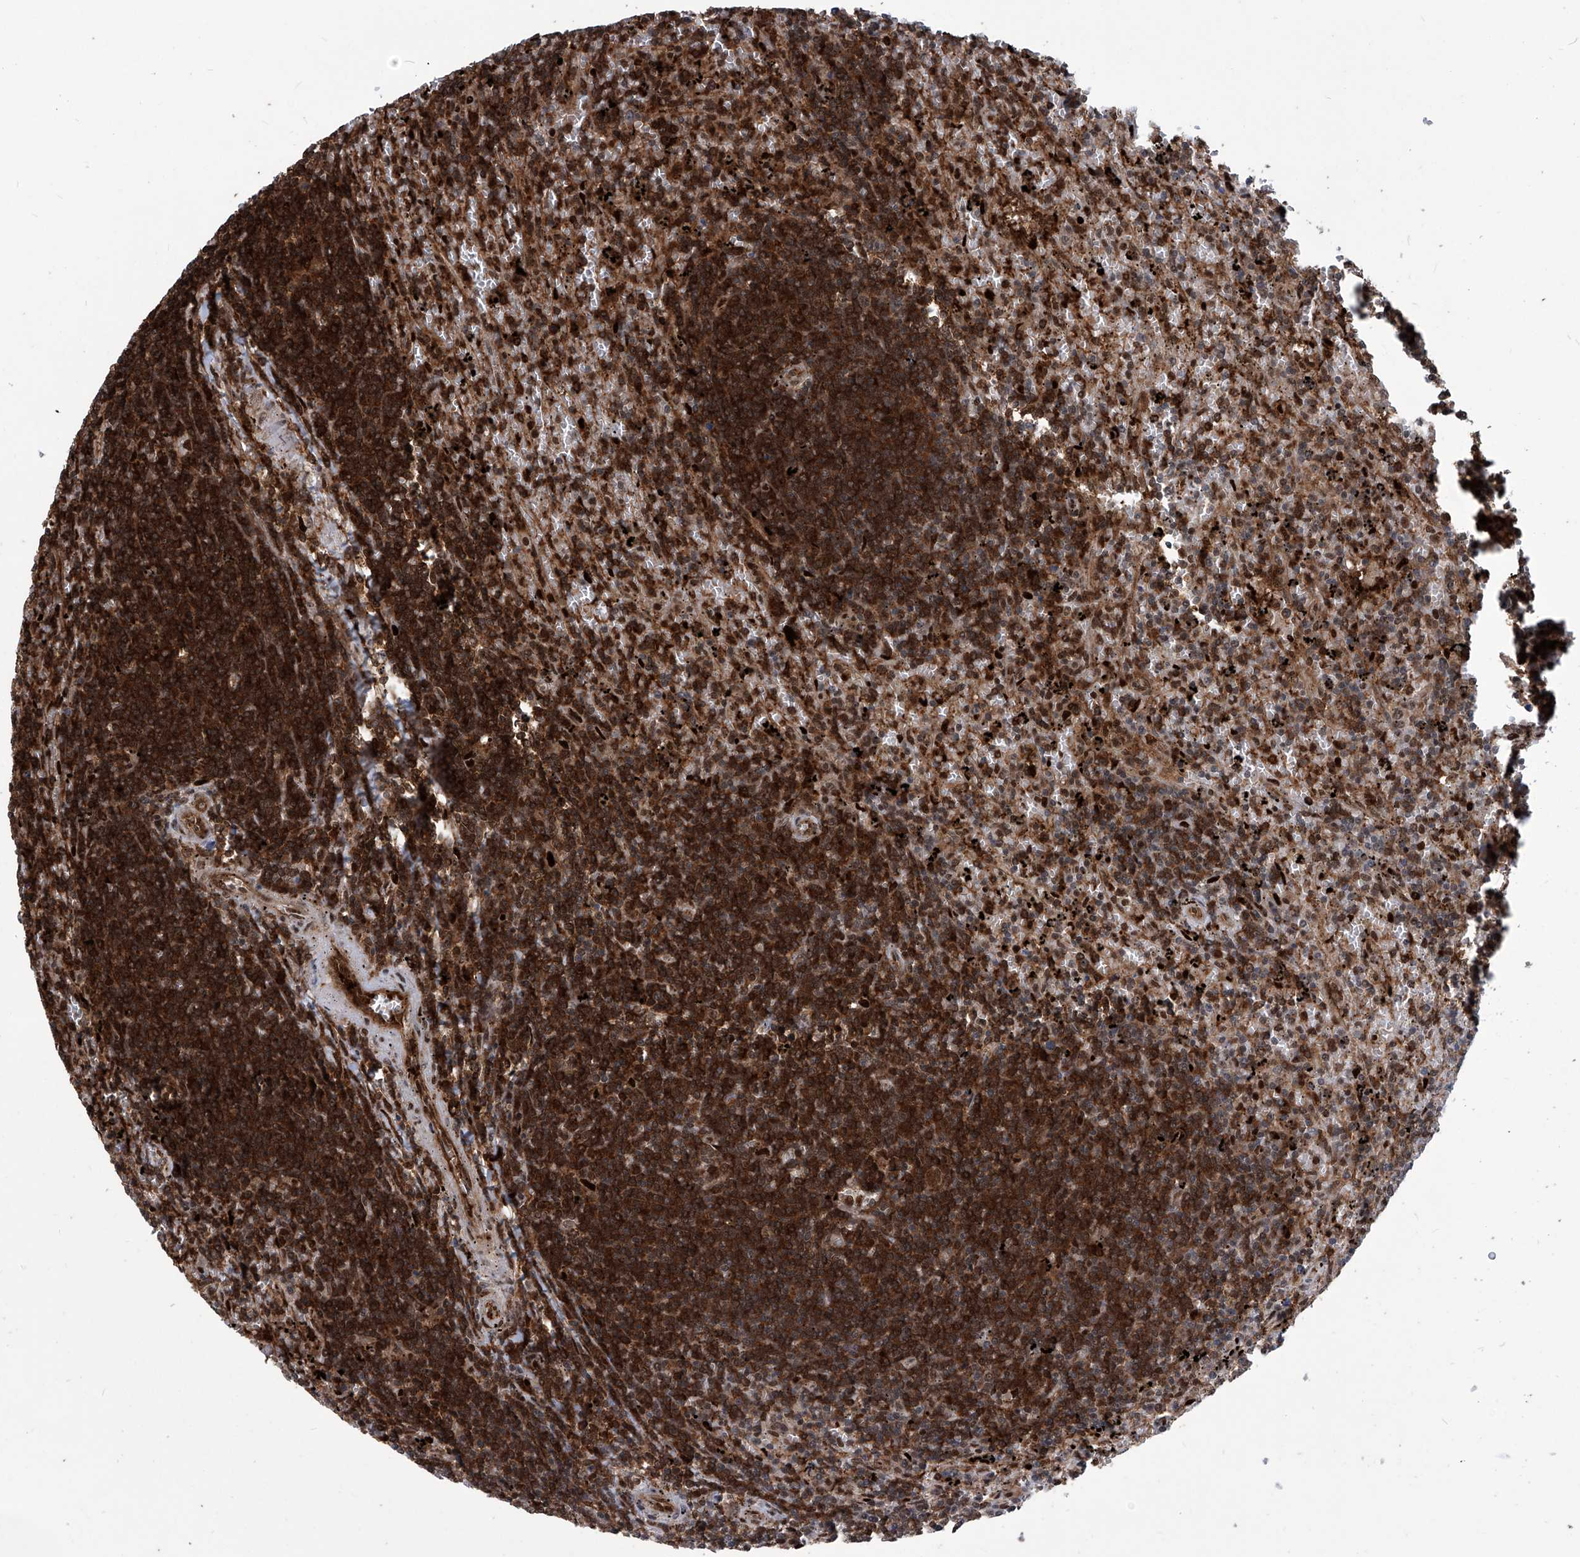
{"staining": {"intensity": "strong", "quantity": ">75%", "location": "cytoplasmic/membranous,nuclear"}, "tissue": "lymphoma", "cell_type": "Tumor cells", "image_type": "cancer", "snomed": [{"axis": "morphology", "description": "Malignant lymphoma, non-Hodgkin's type, Low grade"}, {"axis": "topography", "description": "Spleen"}], "caption": "Protein expression analysis of malignant lymphoma, non-Hodgkin's type (low-grade) reveals strong cytoplasmic/membranous and nuclear expression in approximately >75% of tumor cells.", "gene": "PSMB1", "patient": {"sex": "male", "age": 76}}